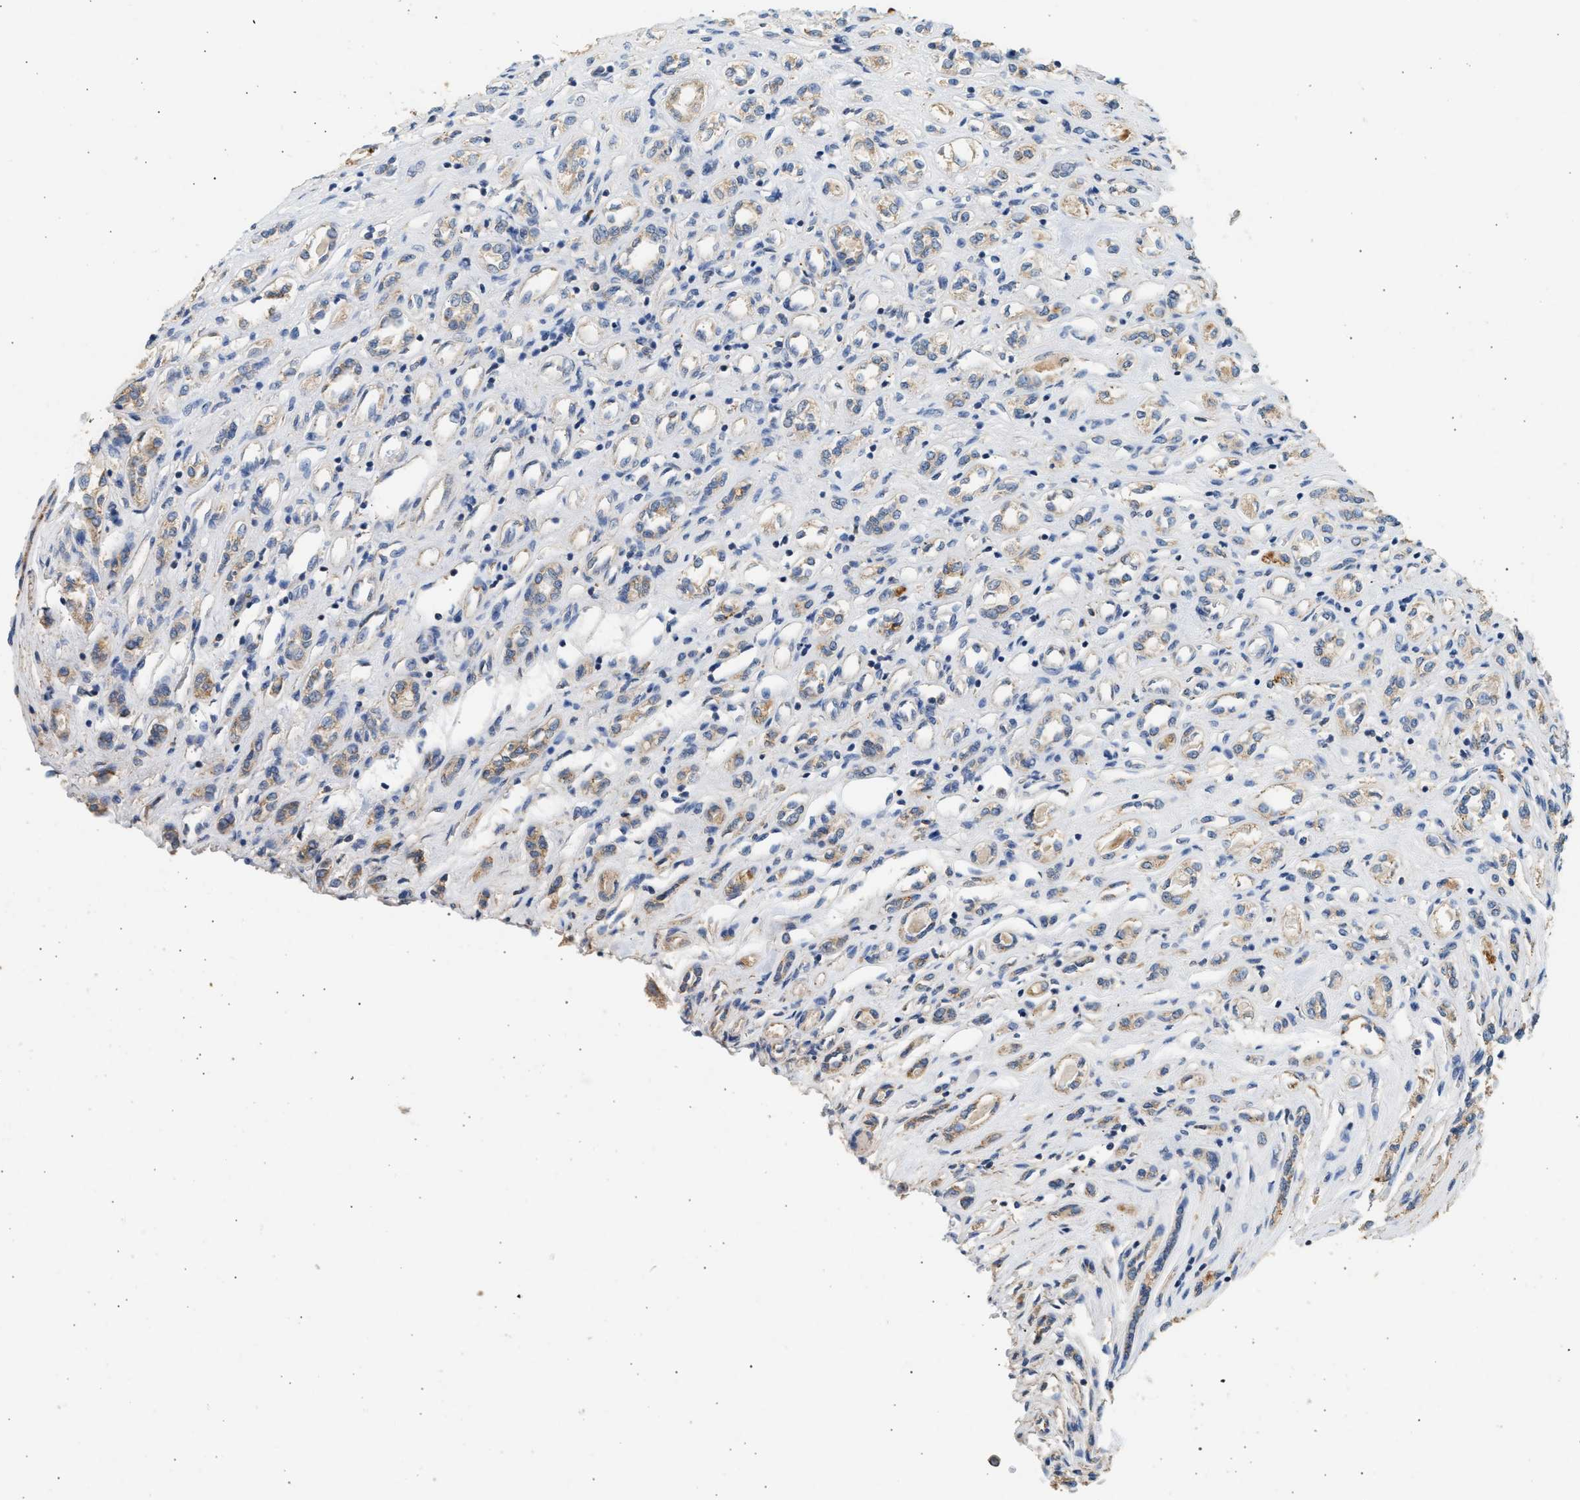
{"staining": {"intensity": "weak", "quantity": "25%-75%", "location": "cytoplasmic/membranous"}, "tissue": "renal cancer", "cell_type": "Tumor cells", "image_type": "cancer", "snomed": [{"axis": "morphology", "description": "Adenocarcinoma, NOS"}, {"axis": "topography", "description": "Kidney"}], "caption": "Renal adenocarcinoma stained for a protein (brown) reveals weak cytoplasmic/membranous positive staining in about 25%-75% of tumor cells.", "gene": "WDR31", "patient": {"sex": "female", "age": 70}}